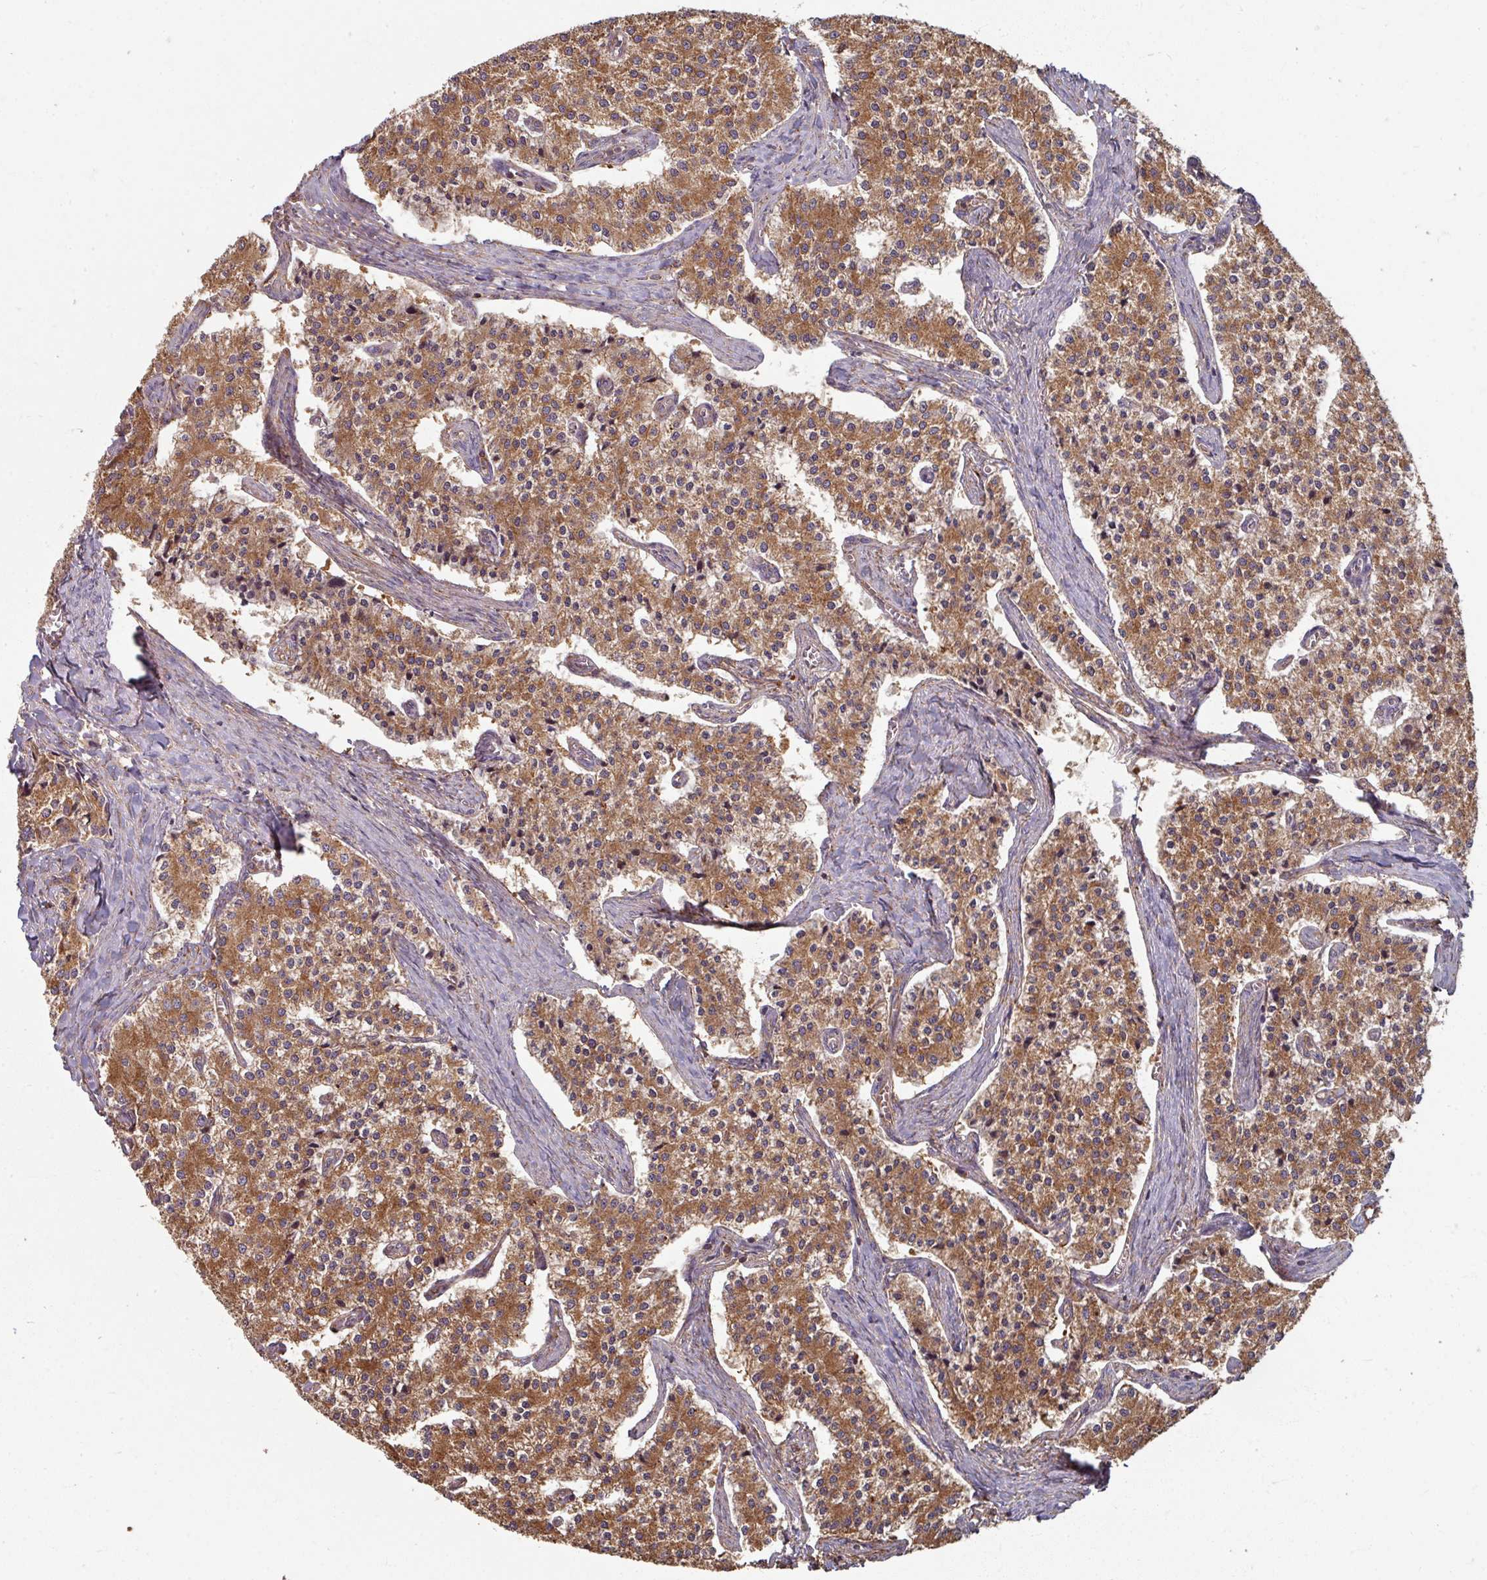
{"staining": {"intensity": "moderate", "quantity": ">75%", "location": "cytoplasmic/membranous"}, "tissue": "carcinoid", "cell_type": "Tumor cells", "image_type": "cancer", "snomed": [{"axis": "morphology", "description": "Carcinoid, malignant, NOS"}, {"axis": "topography", "description": "Colon"}], "caption": "Carcinoid was stained to show a protein in brown. There is medium levels of moderate cytoplasmic/membranous staining in about >75% of tumor cells.", "gene": "CCDC68", "patient": {"sex": "female", "age": 52}}